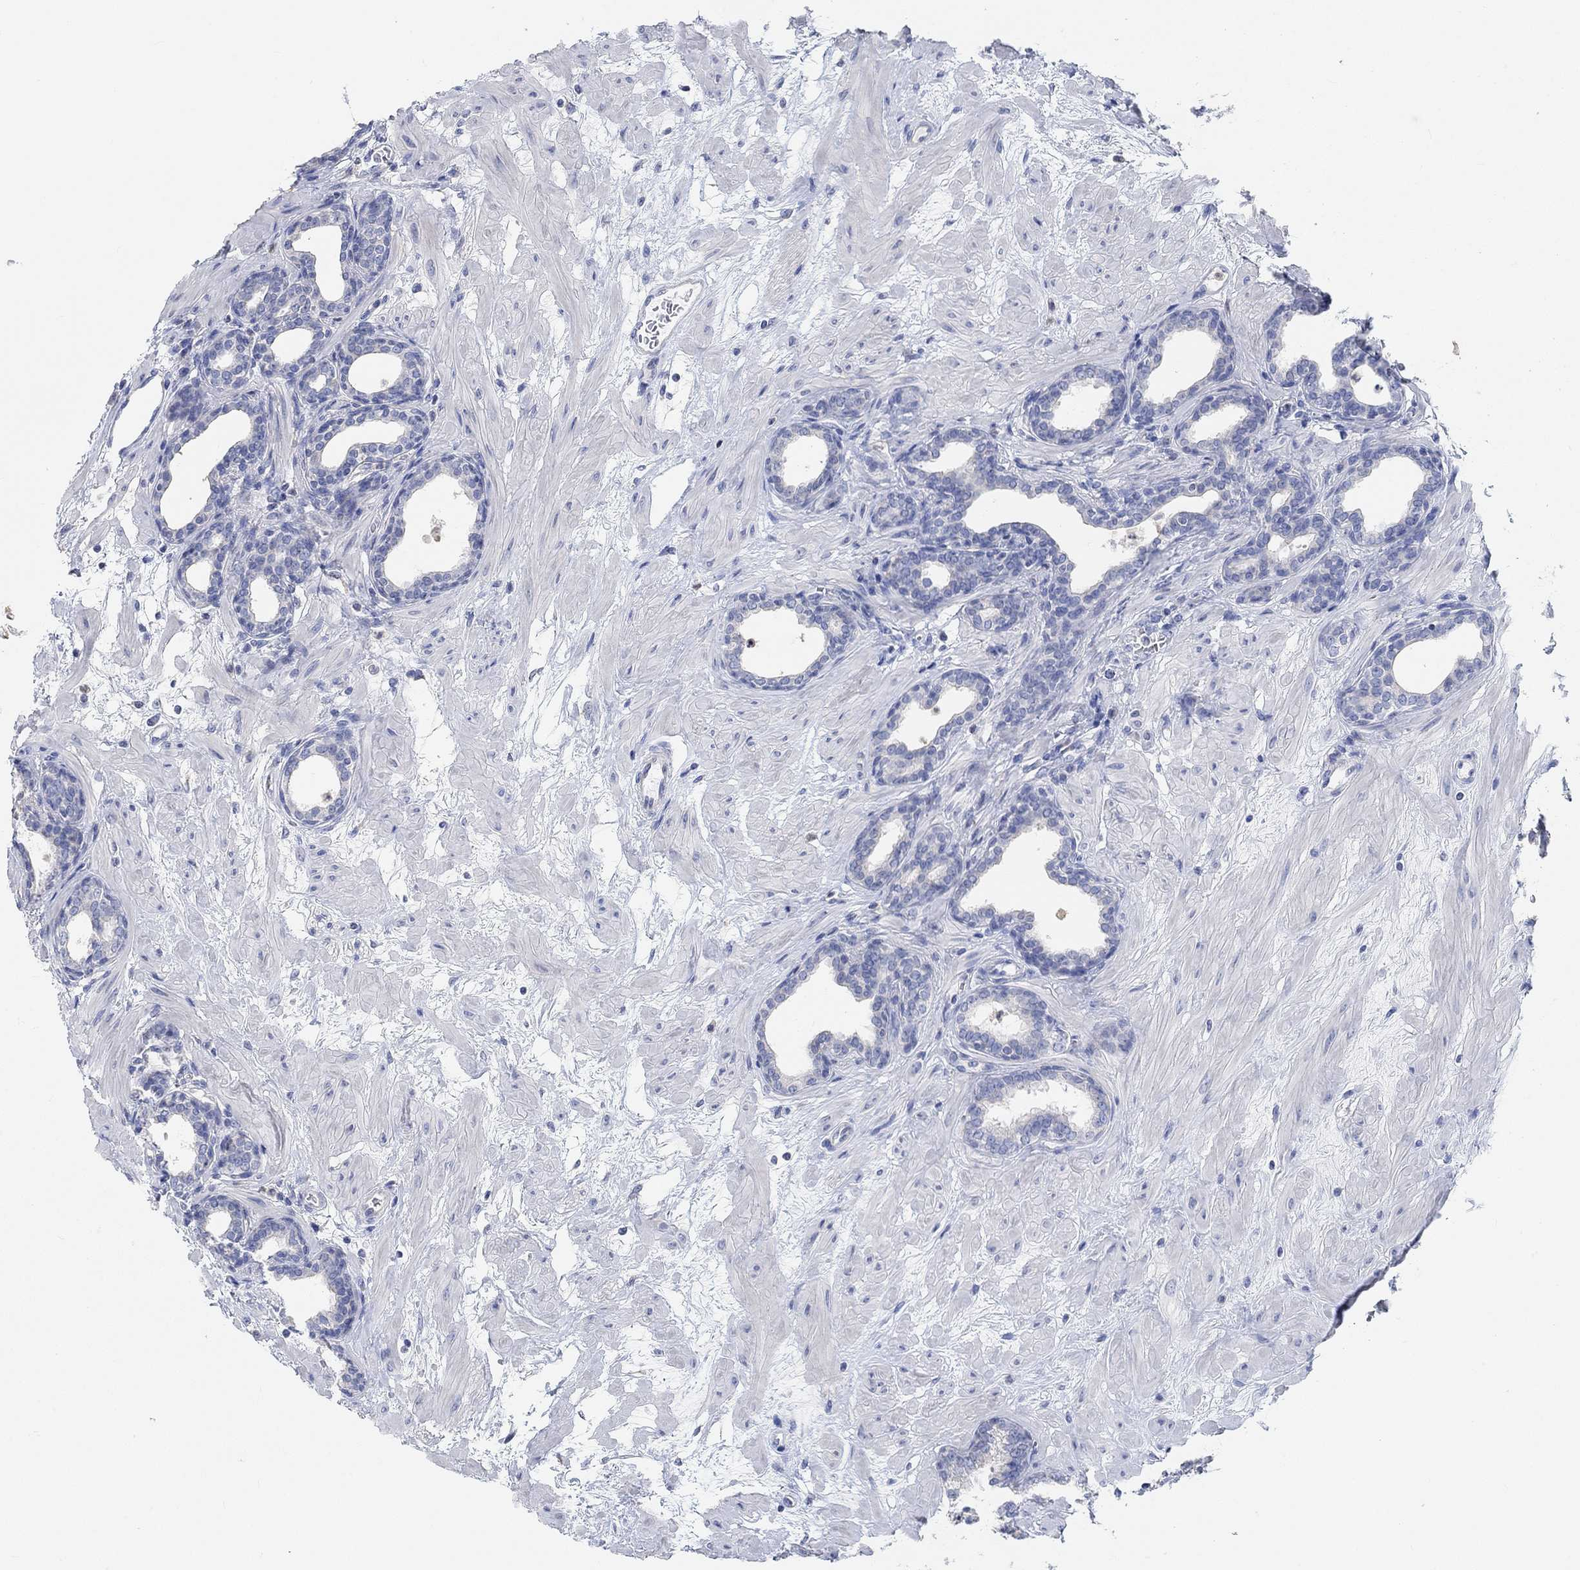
{"staining": {"intensity": "negative", "quantity": "none", "location": "none"}, "tissue": "prostate", "cell_type": "Glandular cells", "image_type": "normal", "snomed": [{"axis": "morphology", "description": "Normal tissue, NOS"}, {"axis": "topography", "description": "Prostate"}], "caption": "IHC of unremarkable human prostate exhibits no positivity in glandular cells.", "gene": "NLRP14", "patient": {"sex": "male", "age": 37}}